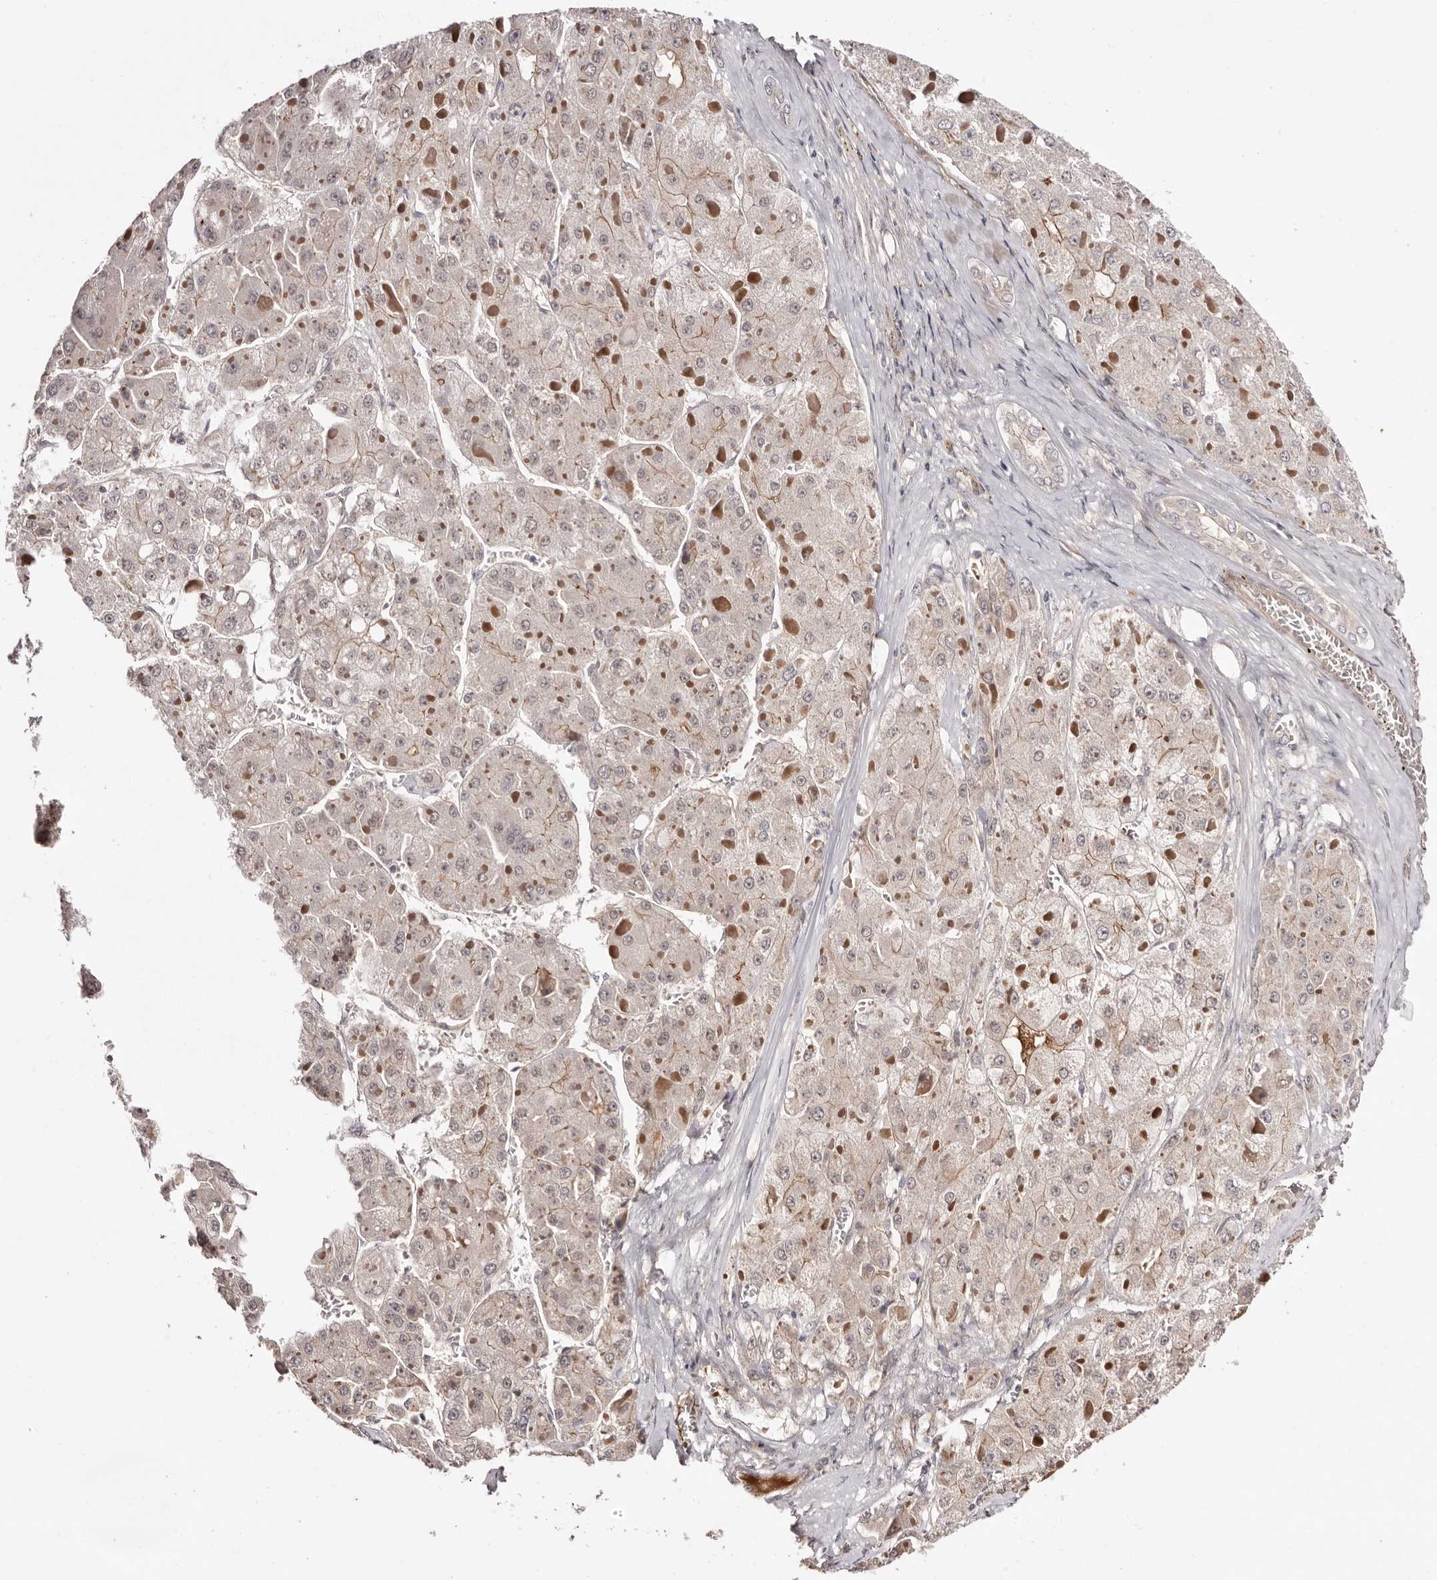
{"staining": {"intensity": "weak", "quantity": "<25%", "location": "cytoplasmic/membranous"}, "tissue": "liver cancer", "cell_type": "Tumor cells", "image_type": "cancer", "snomed": [{"axis": "morphology", "description": "Carcinoma, Hepatocellular, NOS"}, {"axis": "topography", "description": "Liver"}], "caption": "Tumor cells are negative for brown protein staining in hepatocellular carcinoma (liver).", "gene": "EGR3", "patient": {"sex": "female", "age": 73}}